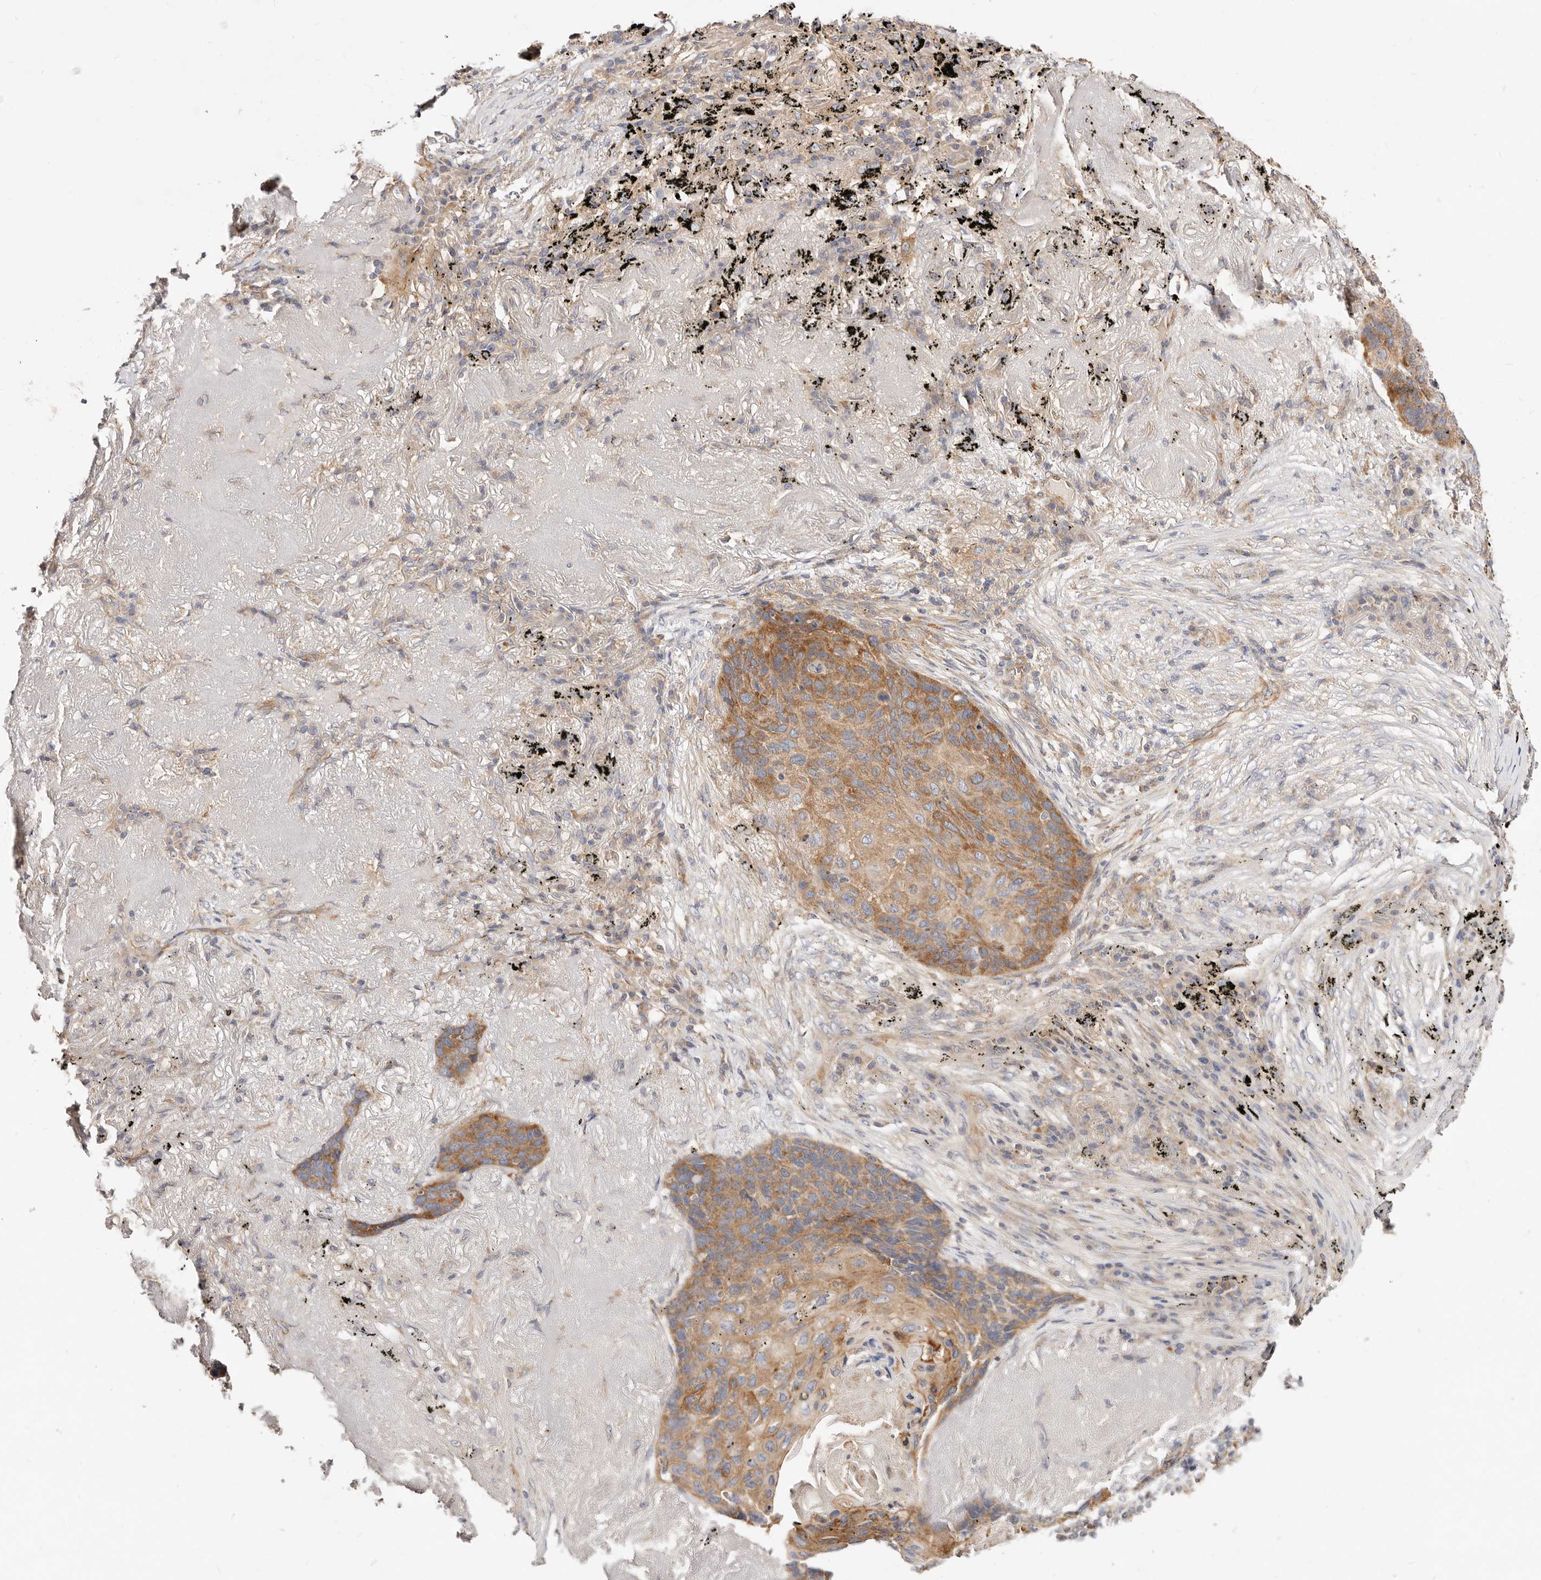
{"staining": {"intensity": "moderate", "quantity": ">75%", "location": "cytoplasmic/membranous"}, "tissue": "lung cancer", "cell_type": "Tumor cells", "image_type": "cancer", "snomed": [{"axis": "morphology", "description": "Squamous cell carcinoma, NOS"}, {"axis": "topography", "description": "Lung"}], "caption": "Tumor cells show medium levels of moderate cytoplasmic/membranous staining in approximately >75% of cells in lung cancer (squamous cell carcinoma).", "gene": "GNA13", "patient": {"sex": "female", "age": 63}}